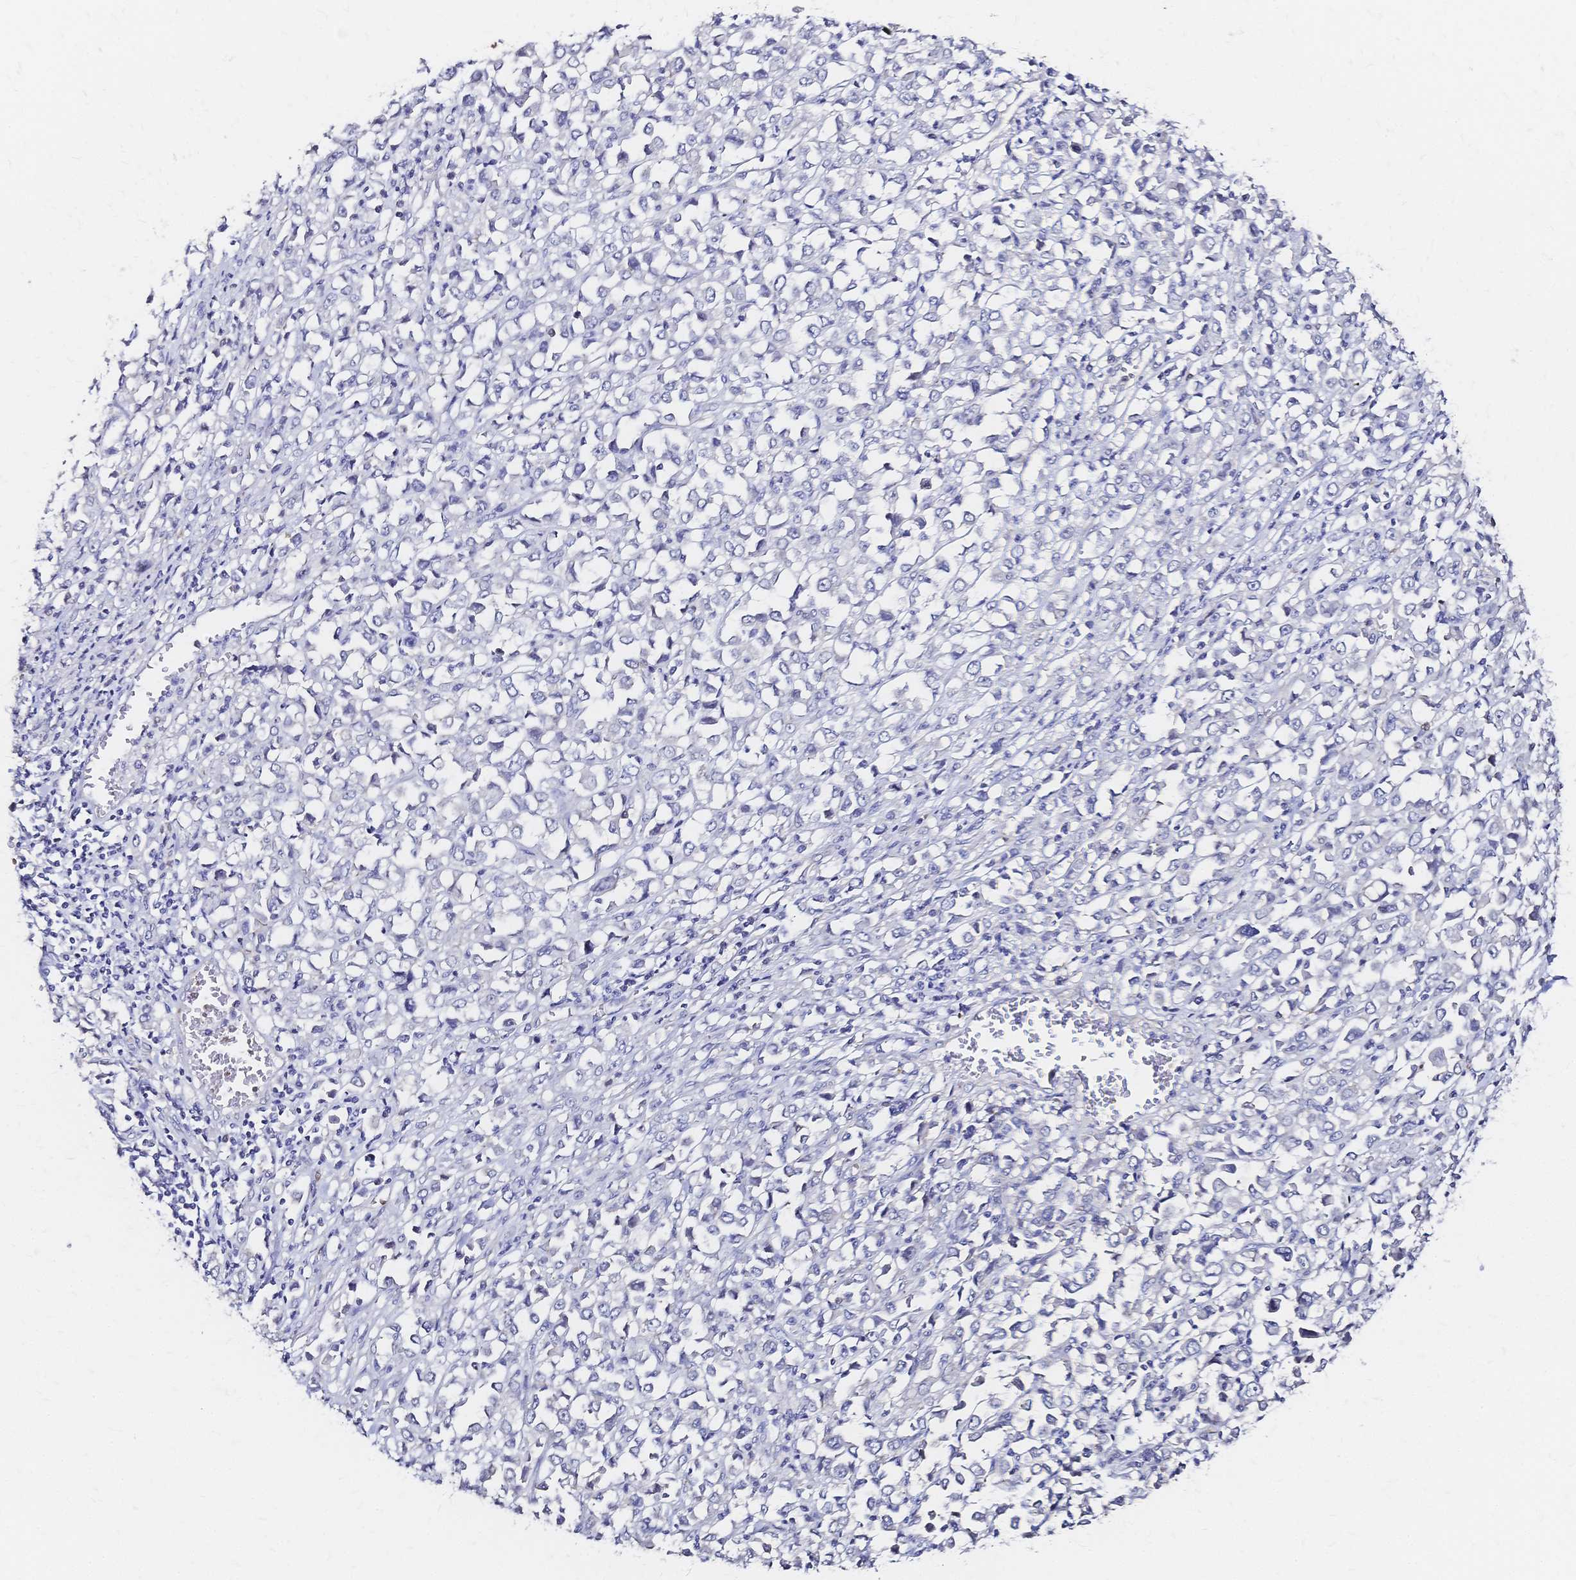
{"staining": {"intensity": "weak", "quantity": "<25%", "location": "cytoplasmic/membranous"}, "tissue": "stomach cancer", "cell_type": "Tumor cells", "image_type": "cancer", "snomed": [{"axis": "morphology", "description": "Adenocarcinoma, NOS"}, {"axis": "topography", "description": "Stomach, upper"}], "caption": "Immunohistochemical staining of stomach adenocarcinoma demonstrates no significant positivity in tumor cells.", "gene": "SLC5A1", "patient": {"sex": "male", "age": 70}}